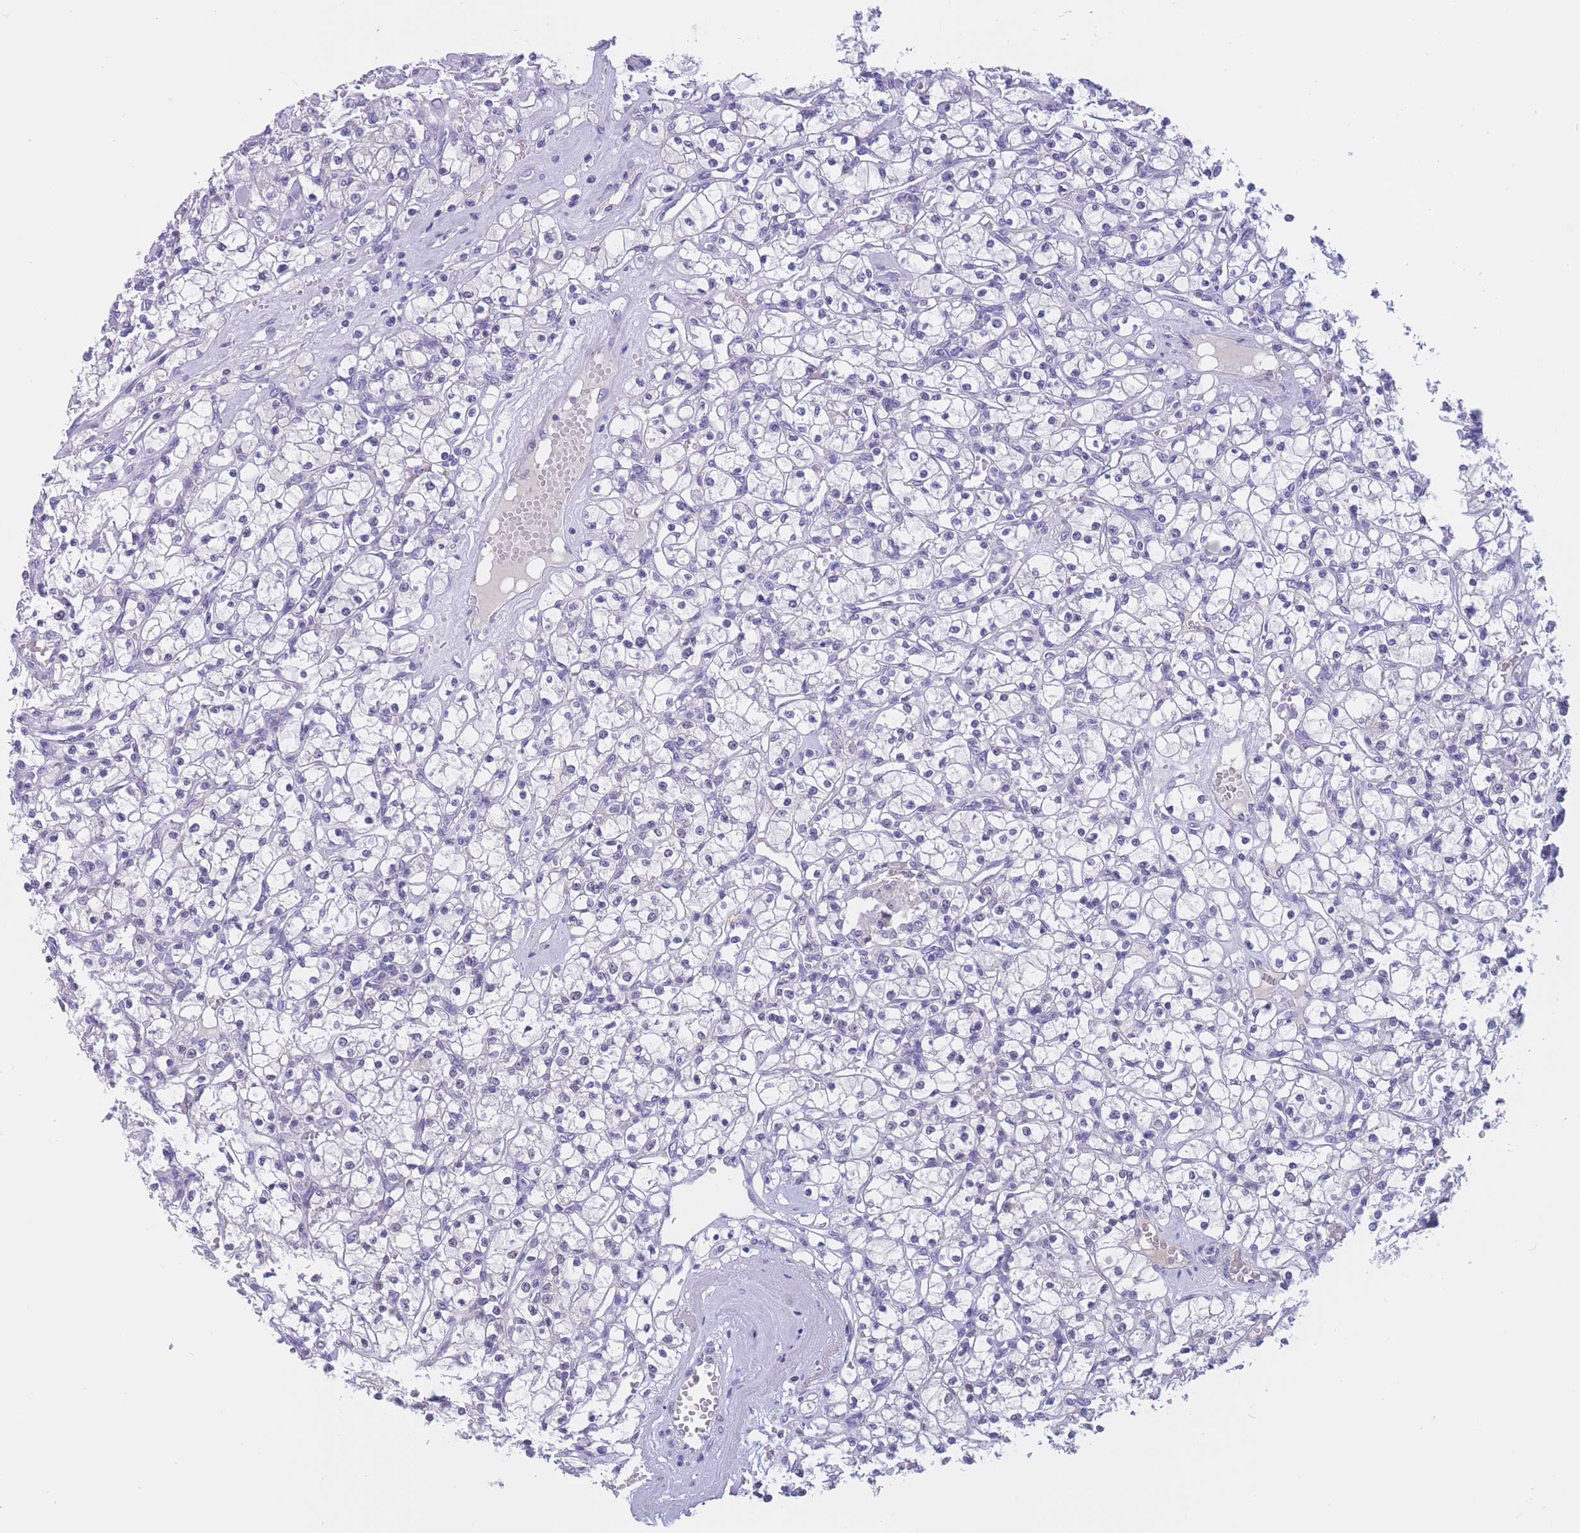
{"staining": {"intensity": "negative", "quantity": "none", "location": "none"}, "tissue": "renal cancer", "cell_type": "Tumor cells", "image_type": "cancer", "snomed": [{"axis": "morphology", "description": "Adenocarcinoma, NOS"}, {"axis": "topography", "description": "Kidney"}], "caption": "Human renal adenocarcinoma stained for a protein using IHC shows no staining in tumor cells.", "gene": "BOP1", "patient": {"sex": "female", "age": 59}}